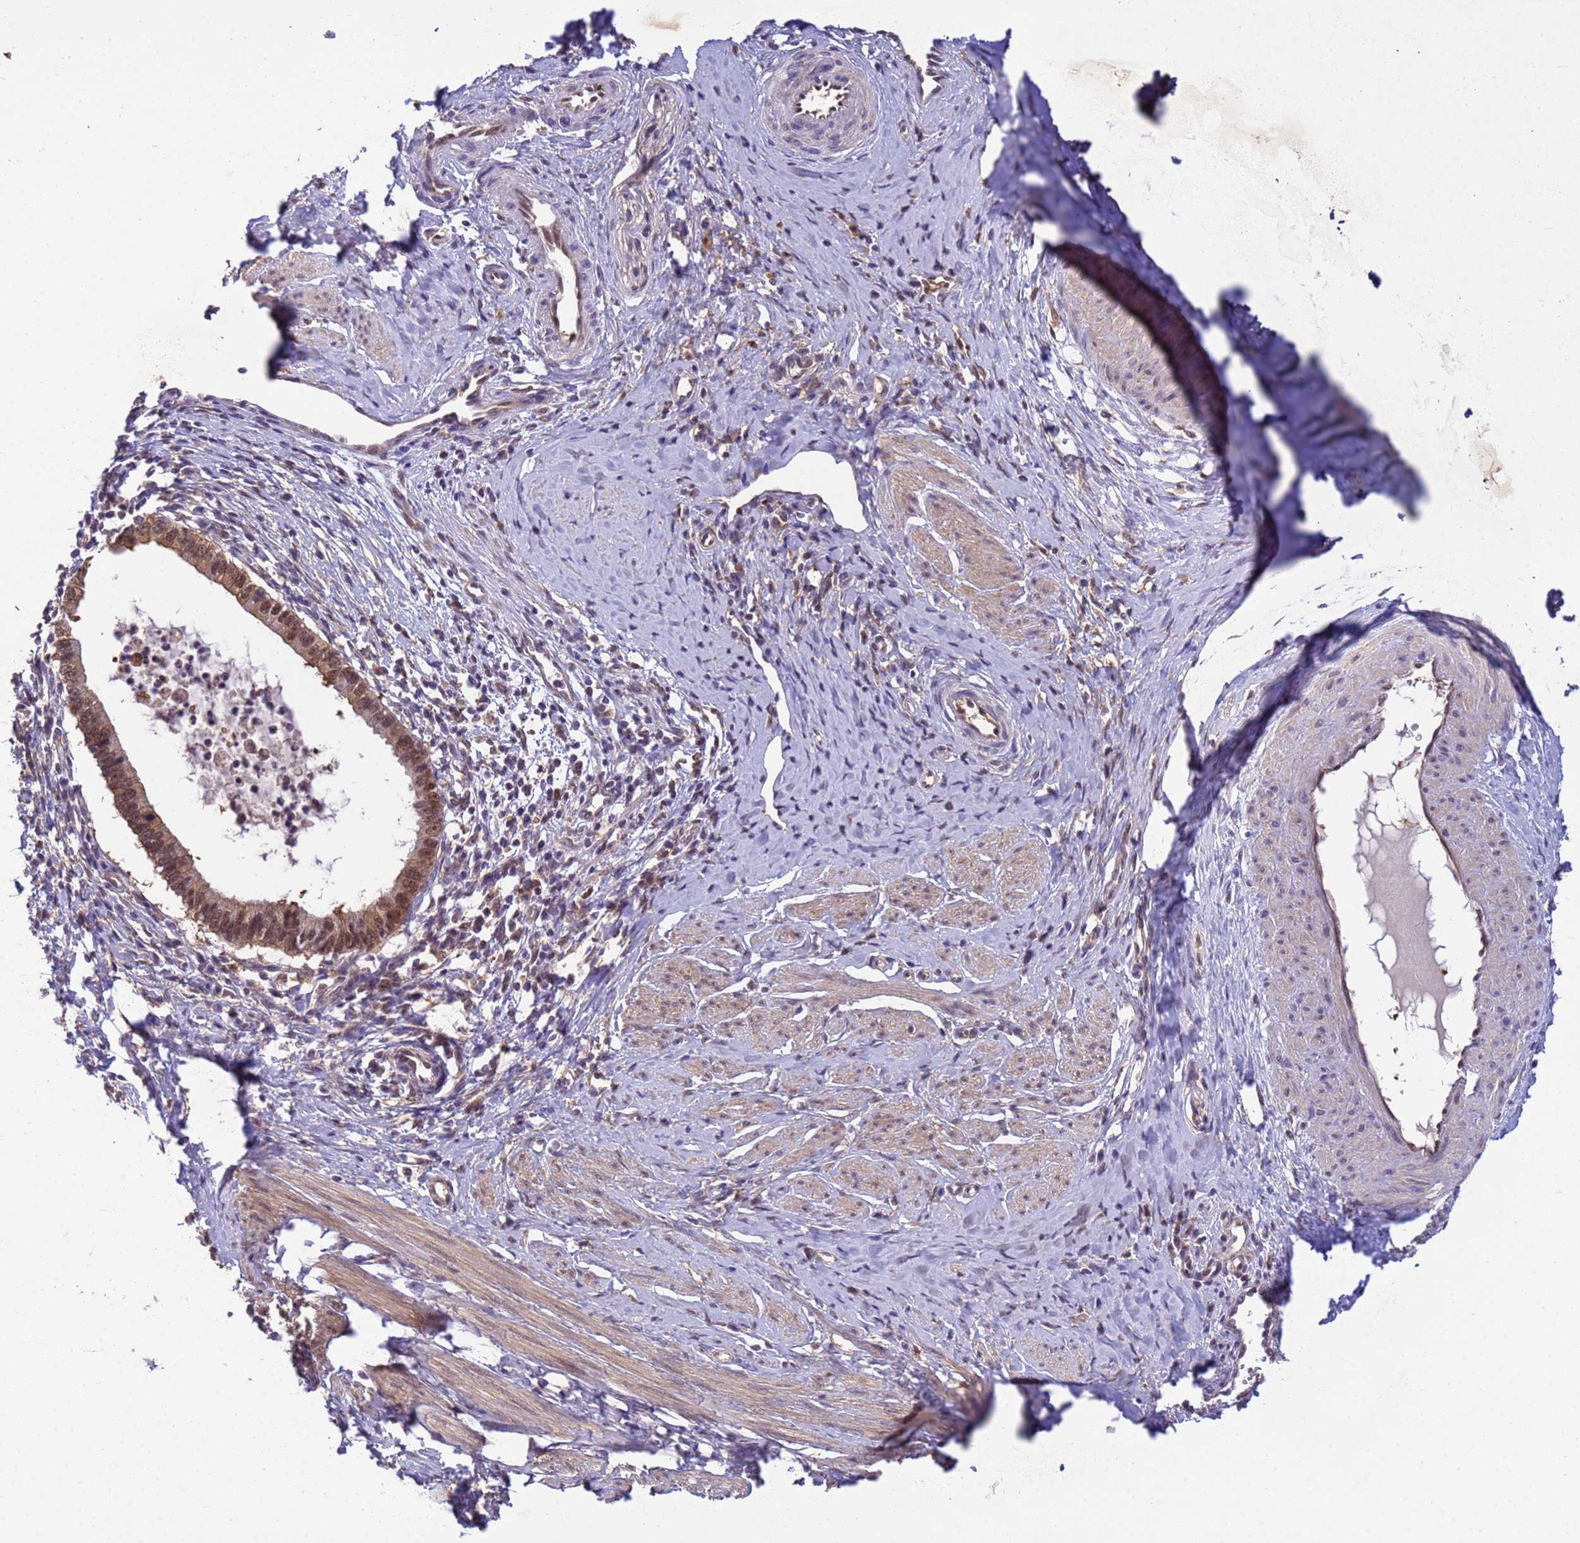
{"staining": {"intensity": "moderate", "quantity": ">75%", "location": "cytoplasmic/membranous,nuclear"}, "tissue": "cervical cancer", "cell_type": "Tumor cells", "image_type": "cancer", "snomed": [{"axis": "morphology", "description": "Adenocarcinoma, NOS"}, {"axis": "topography", "description": "Cervix"}], "caption": "Immunohistochemical staining of cervical cancer (adenocarcinoma) shows medium levels of moderate cytoplasmic/membranous and nuclear staining in approximately >75% of tumor cells.", "gene": "NPEPPS", "patient": {"sex": "female", "age": 36}}